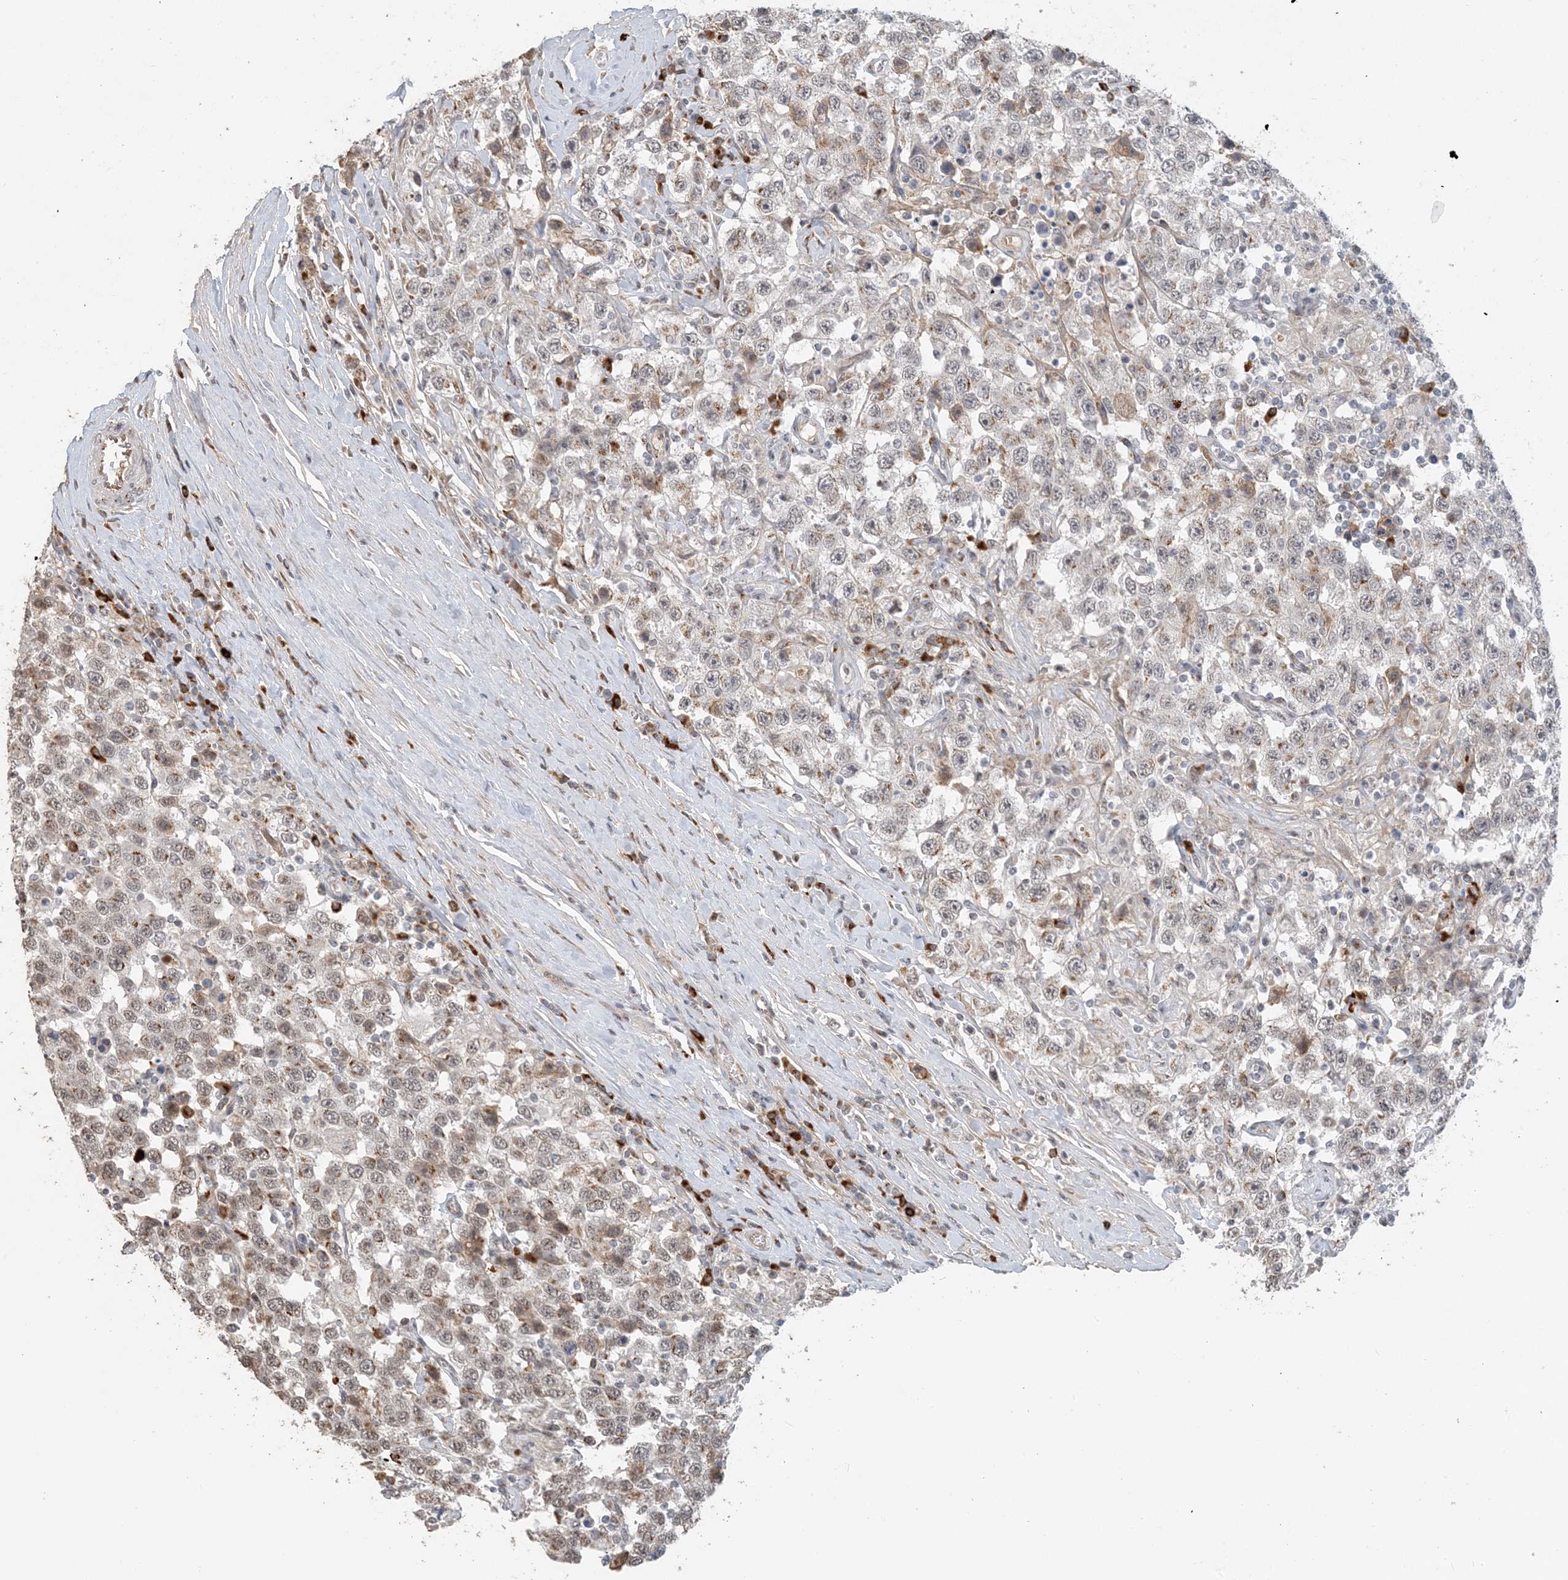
{"staining": {"intensity": "weak", "quantity": "25%-75%", "location": "cytoplasmic/membranous"}, "tissue": "testis cancer", "cell_type": "Tumor cells", "image_type": "cancer", "snomed": [{"axis": "morphology", "description": "Seminoma, NOS"}, {"axis": "topography", "description": "Testis"}], "caption": "This image shows testis cancer (seminoma) stained with immunohistochemistry (IHC) to label a protein in brown. The cytoplasmic/membranous of tumor cells show weak positivity for the protein. Nuclei are counter-stained blue.", "gene": "ZCCHC4", "patient": {"sex": "male", "age": 41}}